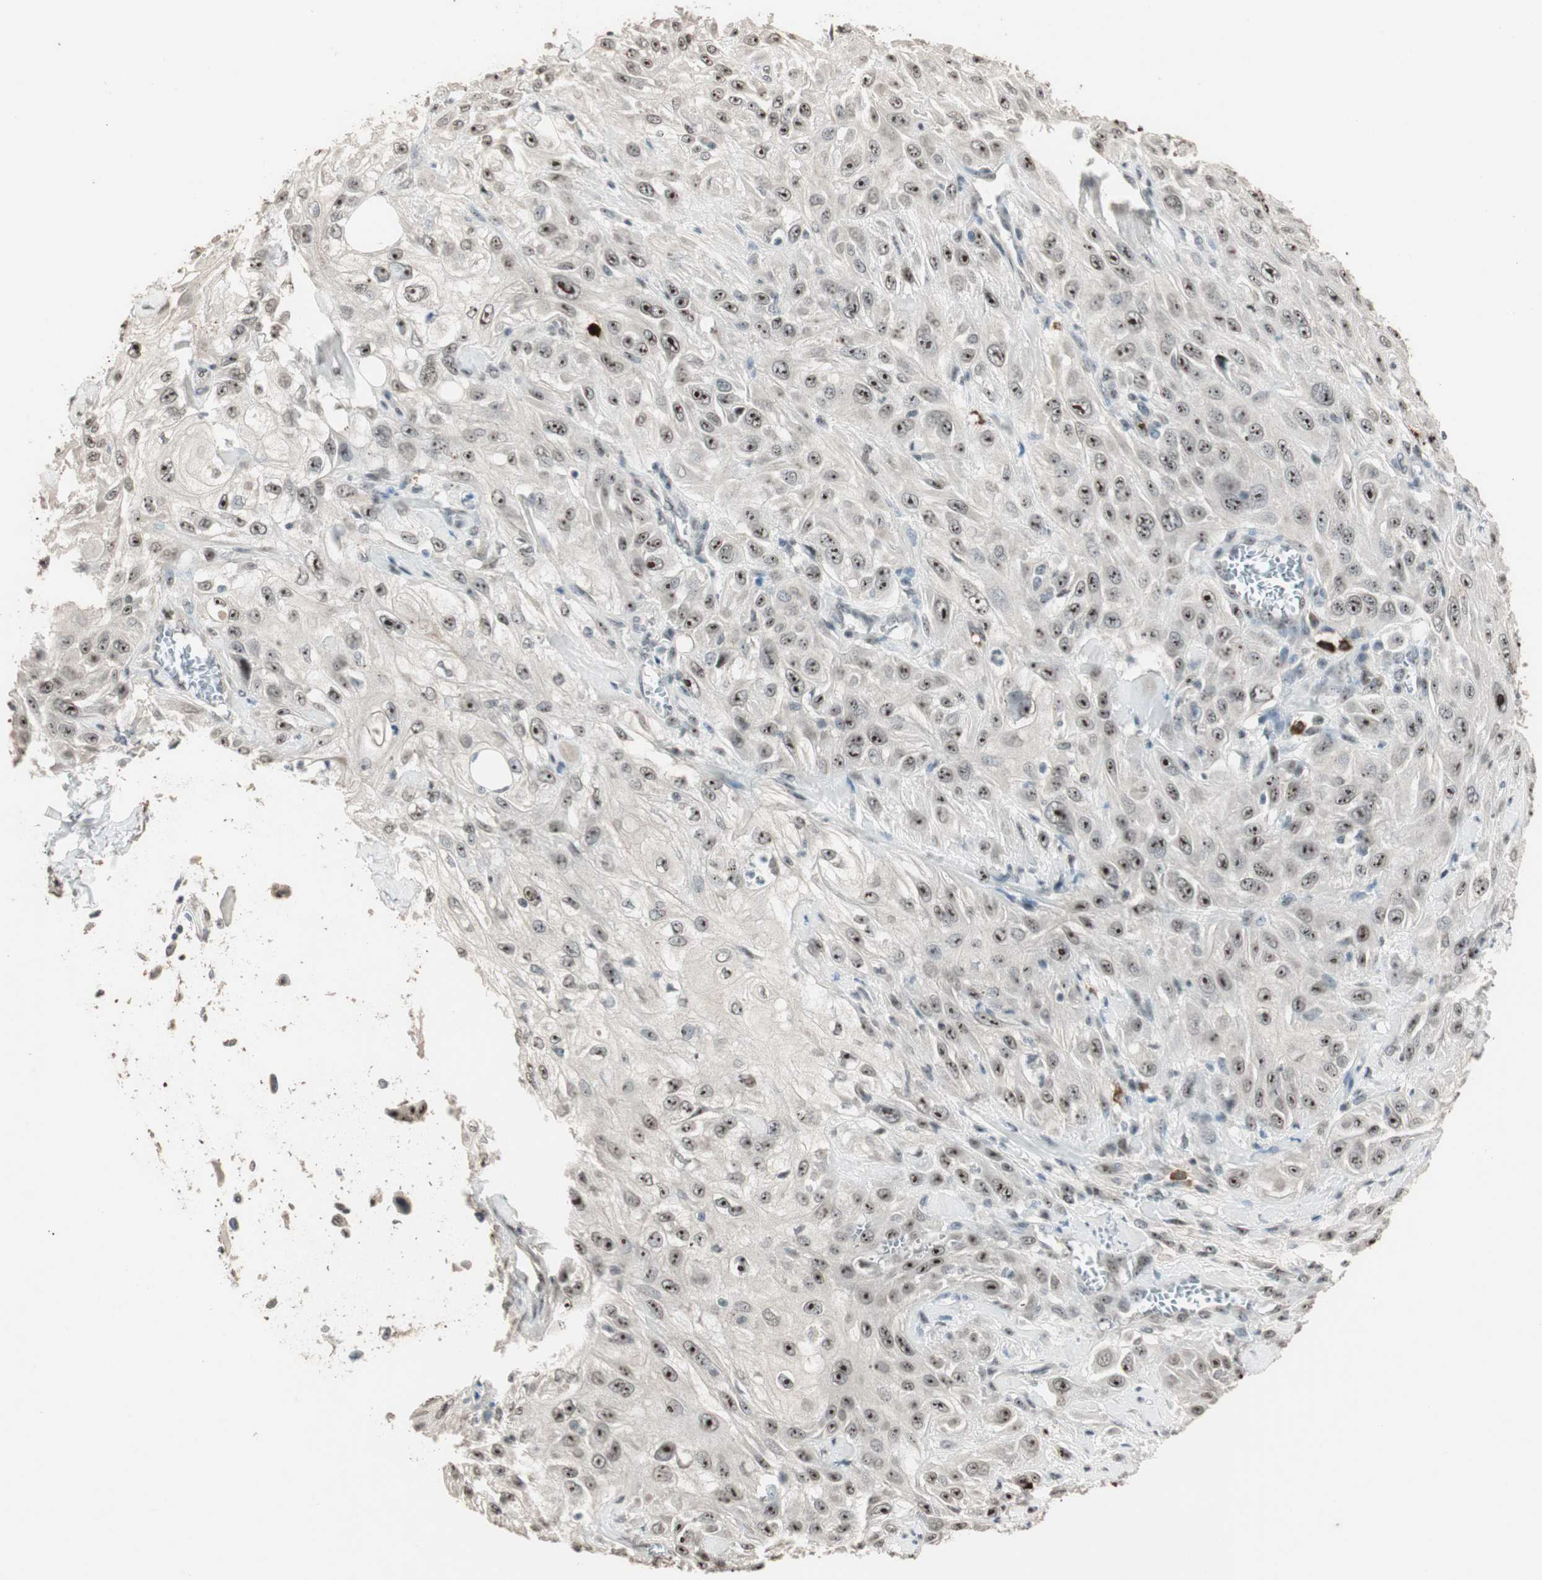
{"staining": {"intensity": "moderate", "quantity": ">75%", "location": "nuclear"}, "tissue": "skin cancer", "cell_type": "Tumor cells", "image_type": "cancer", "snomed": [{"axis": "morphology", "description": "Squamous cell carcinoma, NOS"}, {"axis": "morphology", "description": "Squamous cell carcinoma, metastatic, NOS"}, {"axis": "topography", "description": "Skin"}, {"axis": "topography", "description": "Lymph node"}], "caption": "Immunohistochemistry of human skin metastatic squamous cell carcinoma displays medium levels of moderate nuclear staining in approximately >75% of tumor cells.", "gene": "ETV4", "patient": {"sex": "male", "age": 75}}